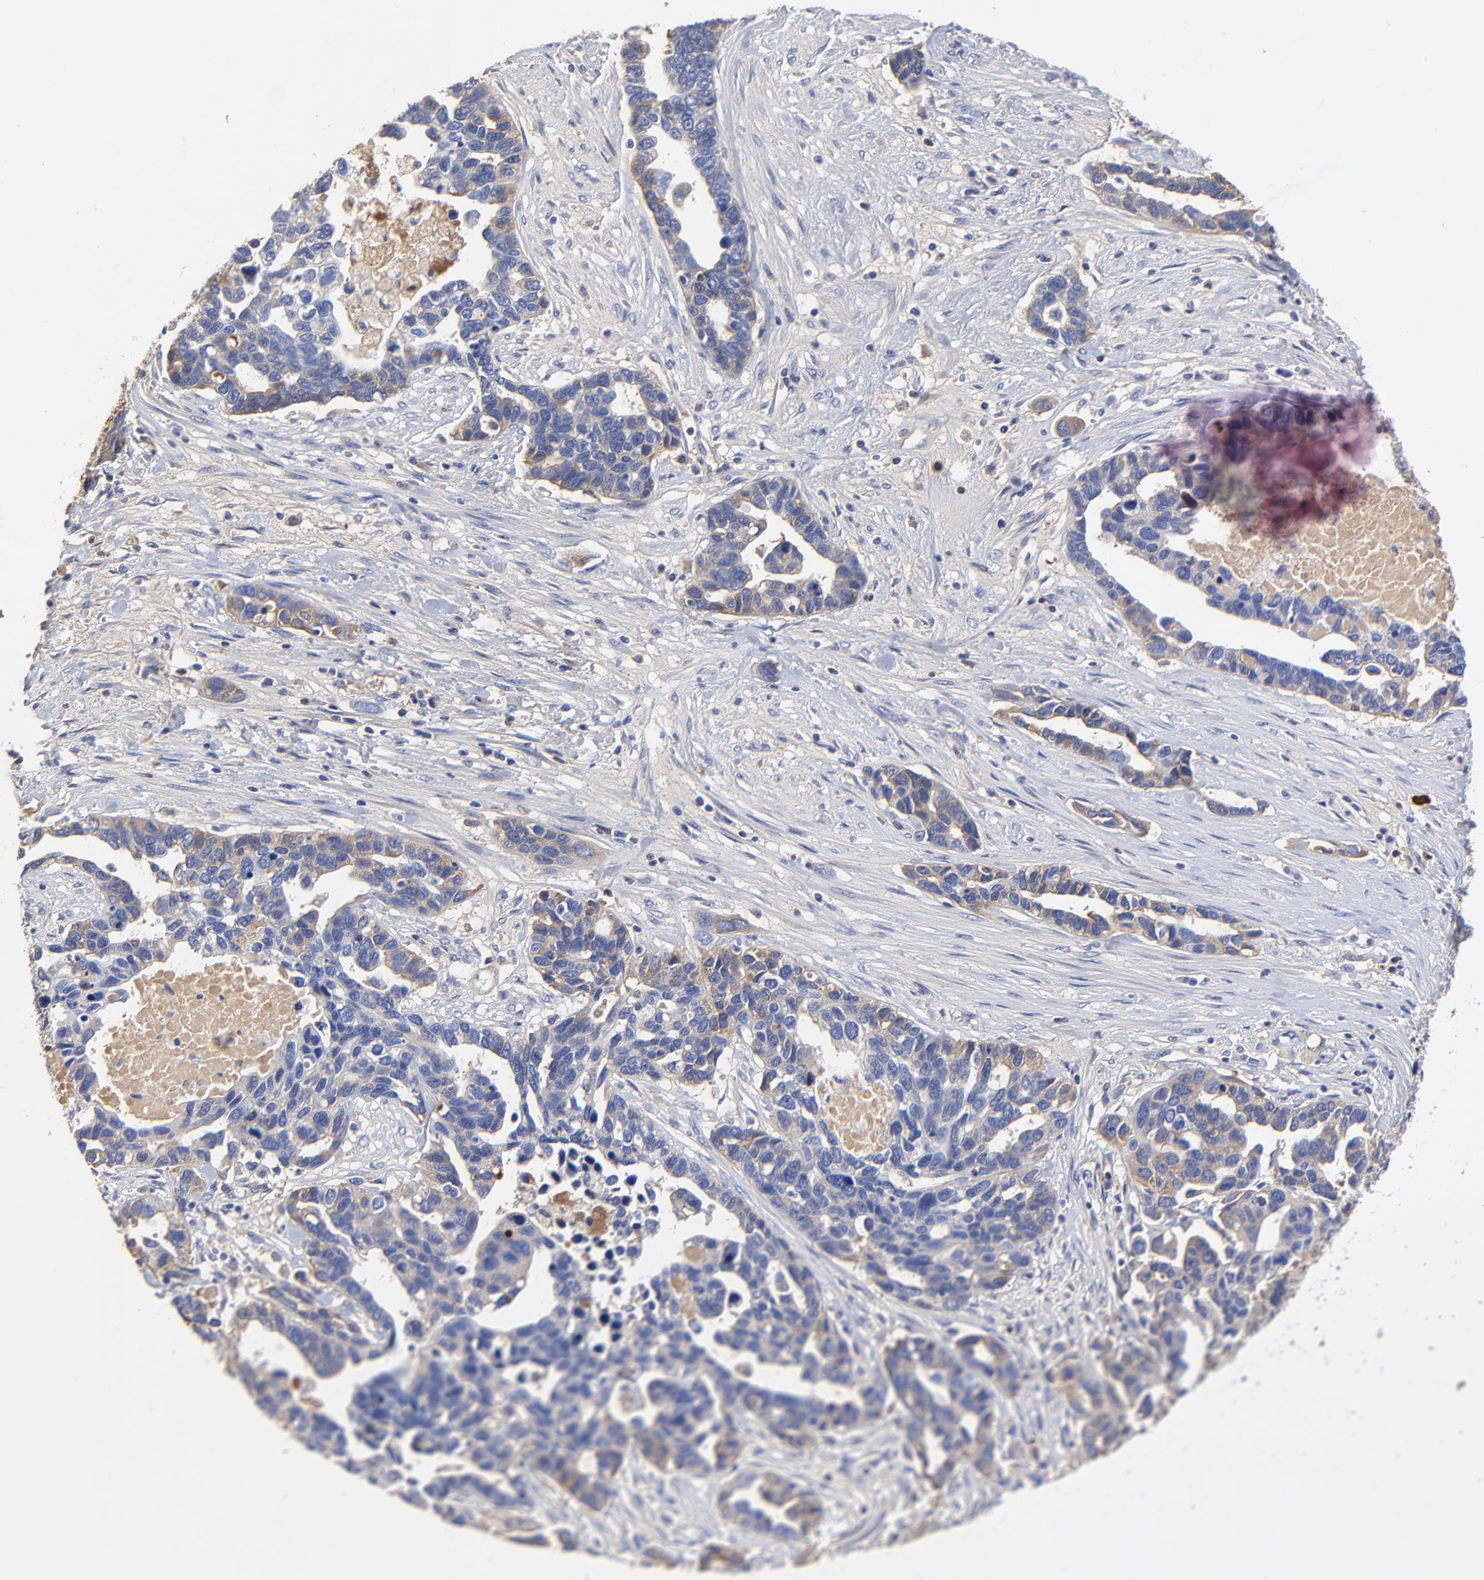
{"staining": {"intensity": "weak", "quantity": "25%-75%", "location": "cytoplasmic/membranous"}, "tissue": "ovarian cancer", "cell_type": "Tumor cells", "image_type": "cancer", "snomed": [{"axis": "morphology", "description": "Cystadenocarcinoma, serous, NOS"}, {"axis": "topography", "description": "Ovary"}], "caption": "Immunohistochemistry (DAB) staining of human ovarian cancer (serous cystadenocarcinoma) demonstrates weak cytoplasmic/membranous protein expression in approximately 25%-75% of tumor cells.", "gene": "IGLV3-10", "patient": {"sex": "female", "age": 54}}